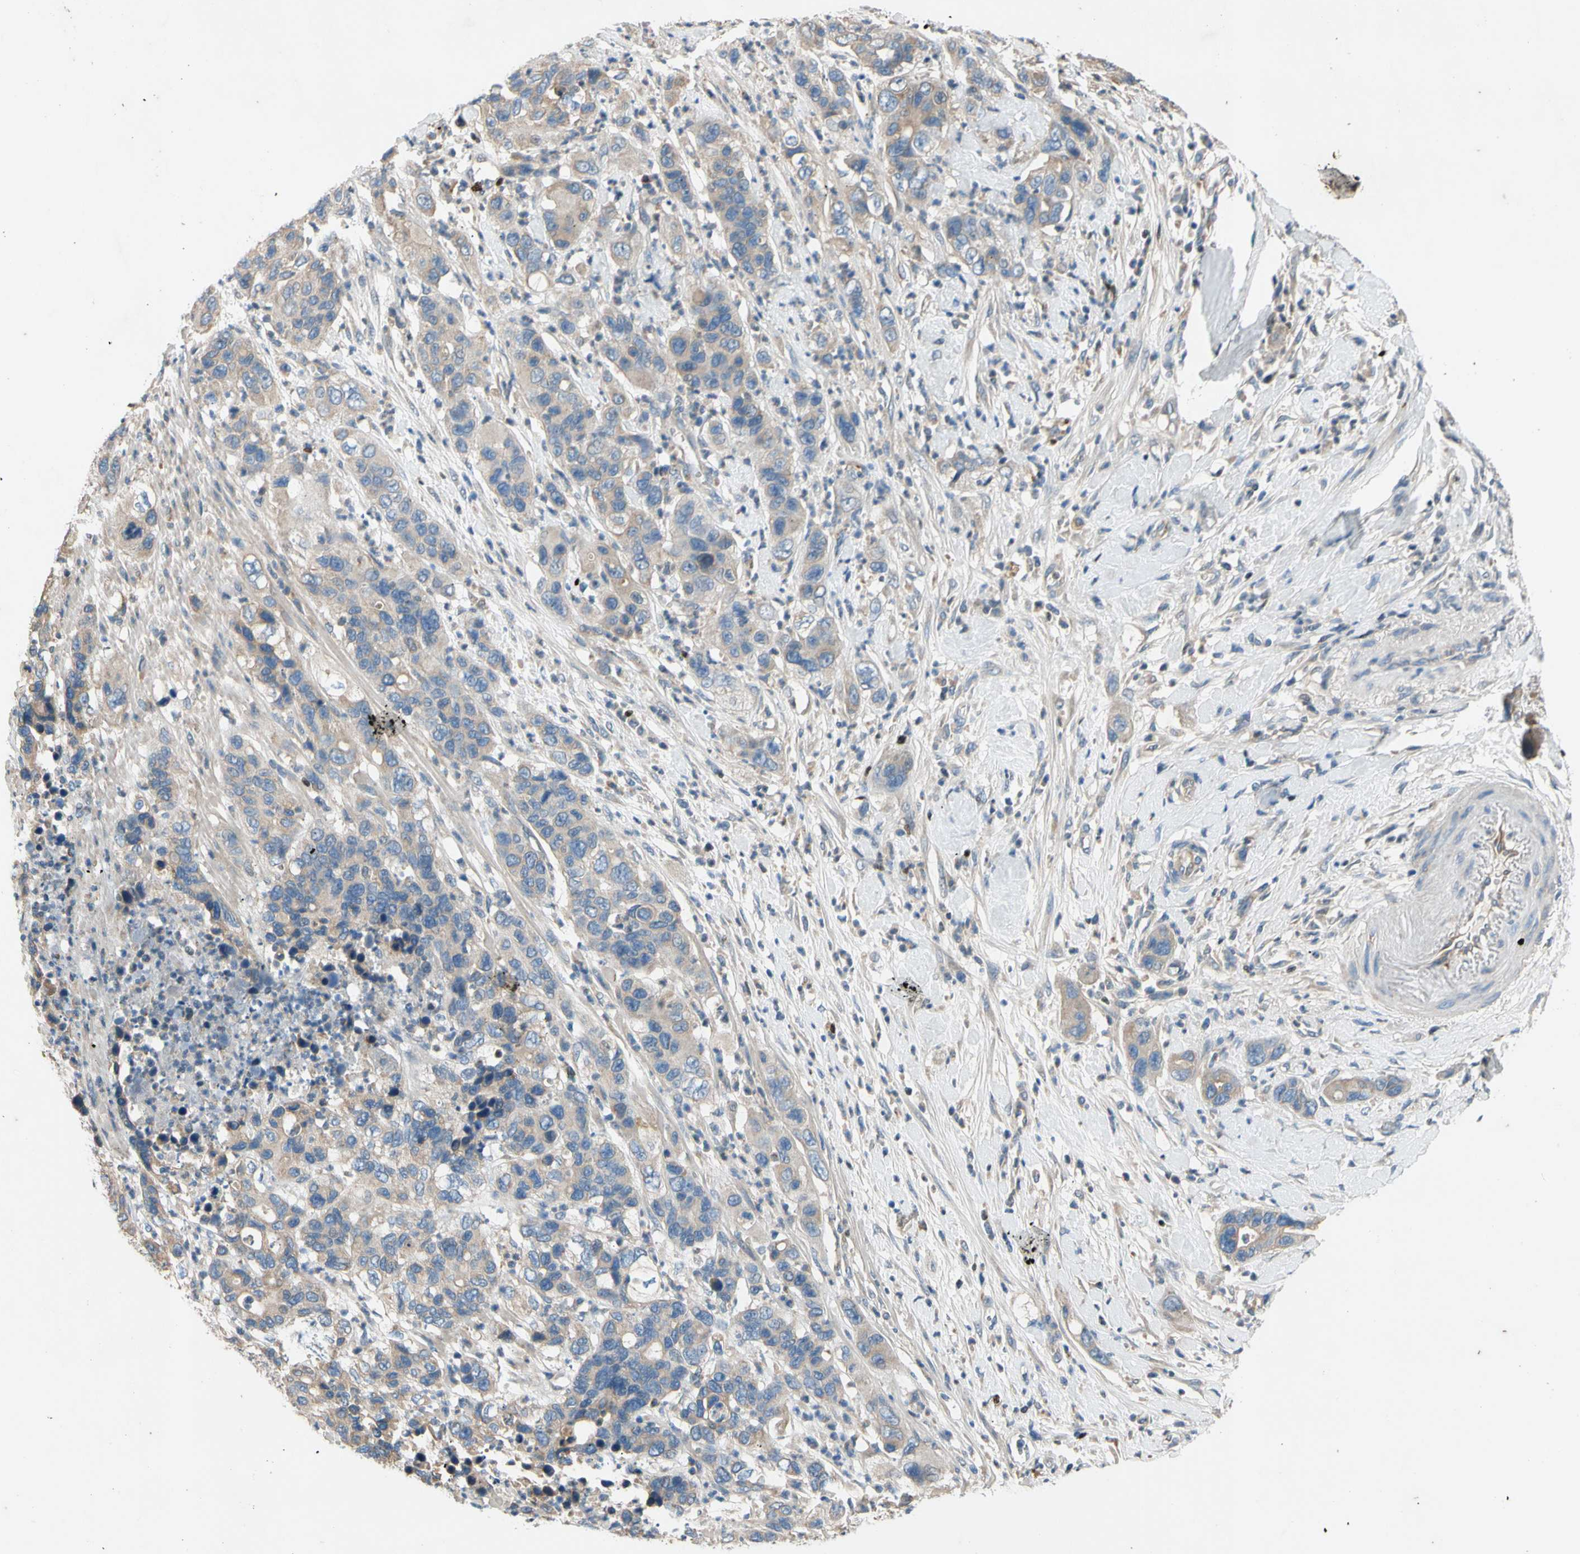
{"staining": {"intensity": "weak", "quantity": ">75%", "location": "cytoplasmic/membranous"}, "tissue": "pancreatic cancer", "cell_type": "Tumor cells", "image_type": "cancer", "snomed": [{"axis": "morphology", "description": "Adenocarcinoma, NOS"}, {"axis": "topography", "description": "Pancreas"}], "caption": "Immunohistochemistry (IHC) micrograph of neoplastic tissue: pancreatic cancer stained using immunohistochemistry demonstrates low levels of weak protein expression localized specifically in the cytoplasmic/membranous of tumor cells, appearing as a cytoplasmic/membranous brown color.", "gene": "TBX21", "patient": {"sex": "female", "age": 71}}